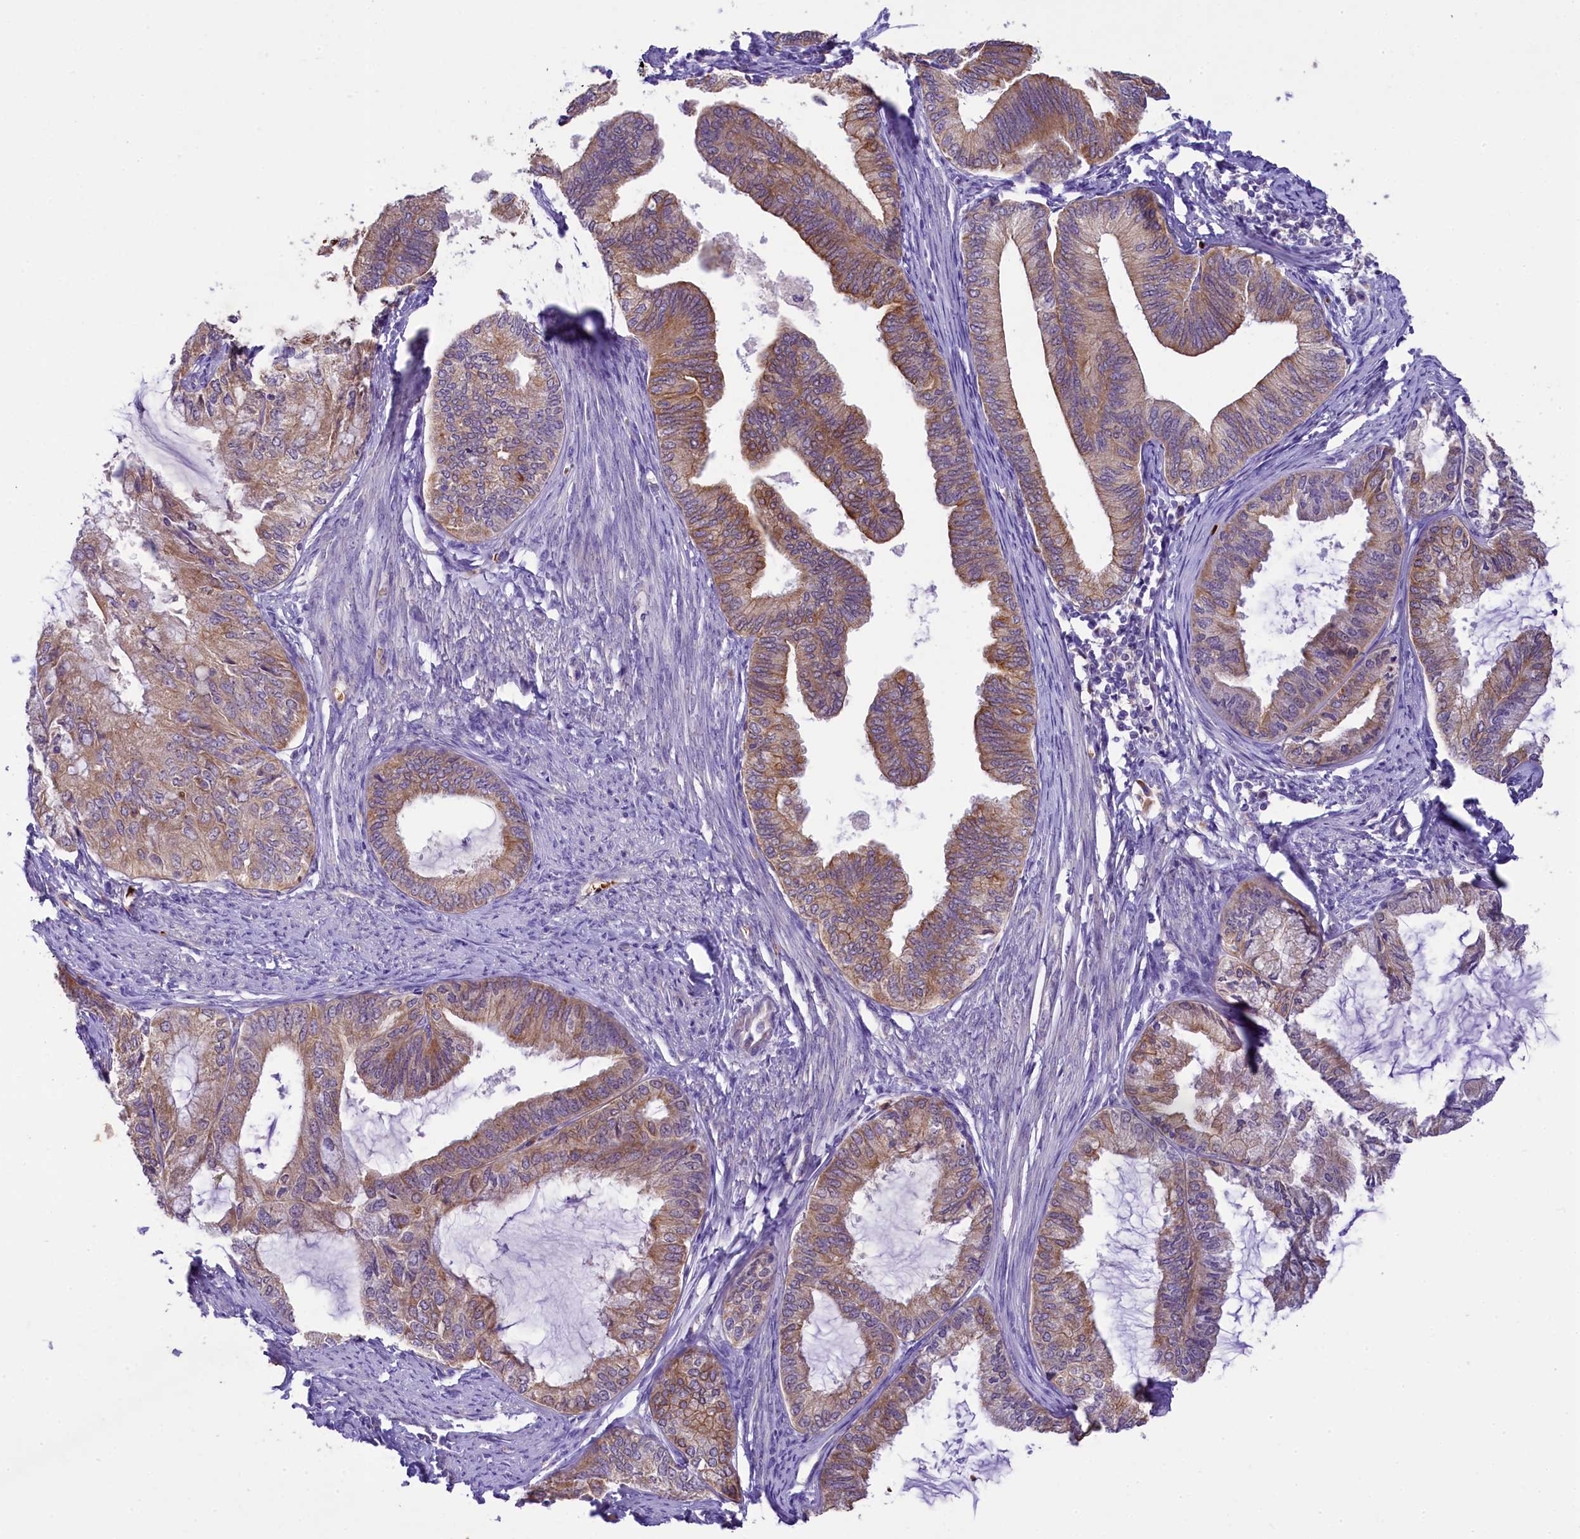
{"staining": {"intensity": "moderate", "quantity": ">75%", "location": "cytoplasmic/membranous"}, "tissue": "endometrial cancer", "cell_type": "Tumor cells", "image_type": "cancer", "snomed": [{"axis": "morphology", "description": "Adenocarcinoma, NOS"}, {"axis": "topography", "description": "Endometrium"}], "caption": "DAB (3,3'-diaminobenzidine) immunohistochemical staining of endometrial cancer (adenocarcinoma) demonstrates moderate cytoplasmic/membranous protein positivity in about >75% of tumor cells.", "gene": "LARP4", "patient": {"sex": "female", "age": 86}}